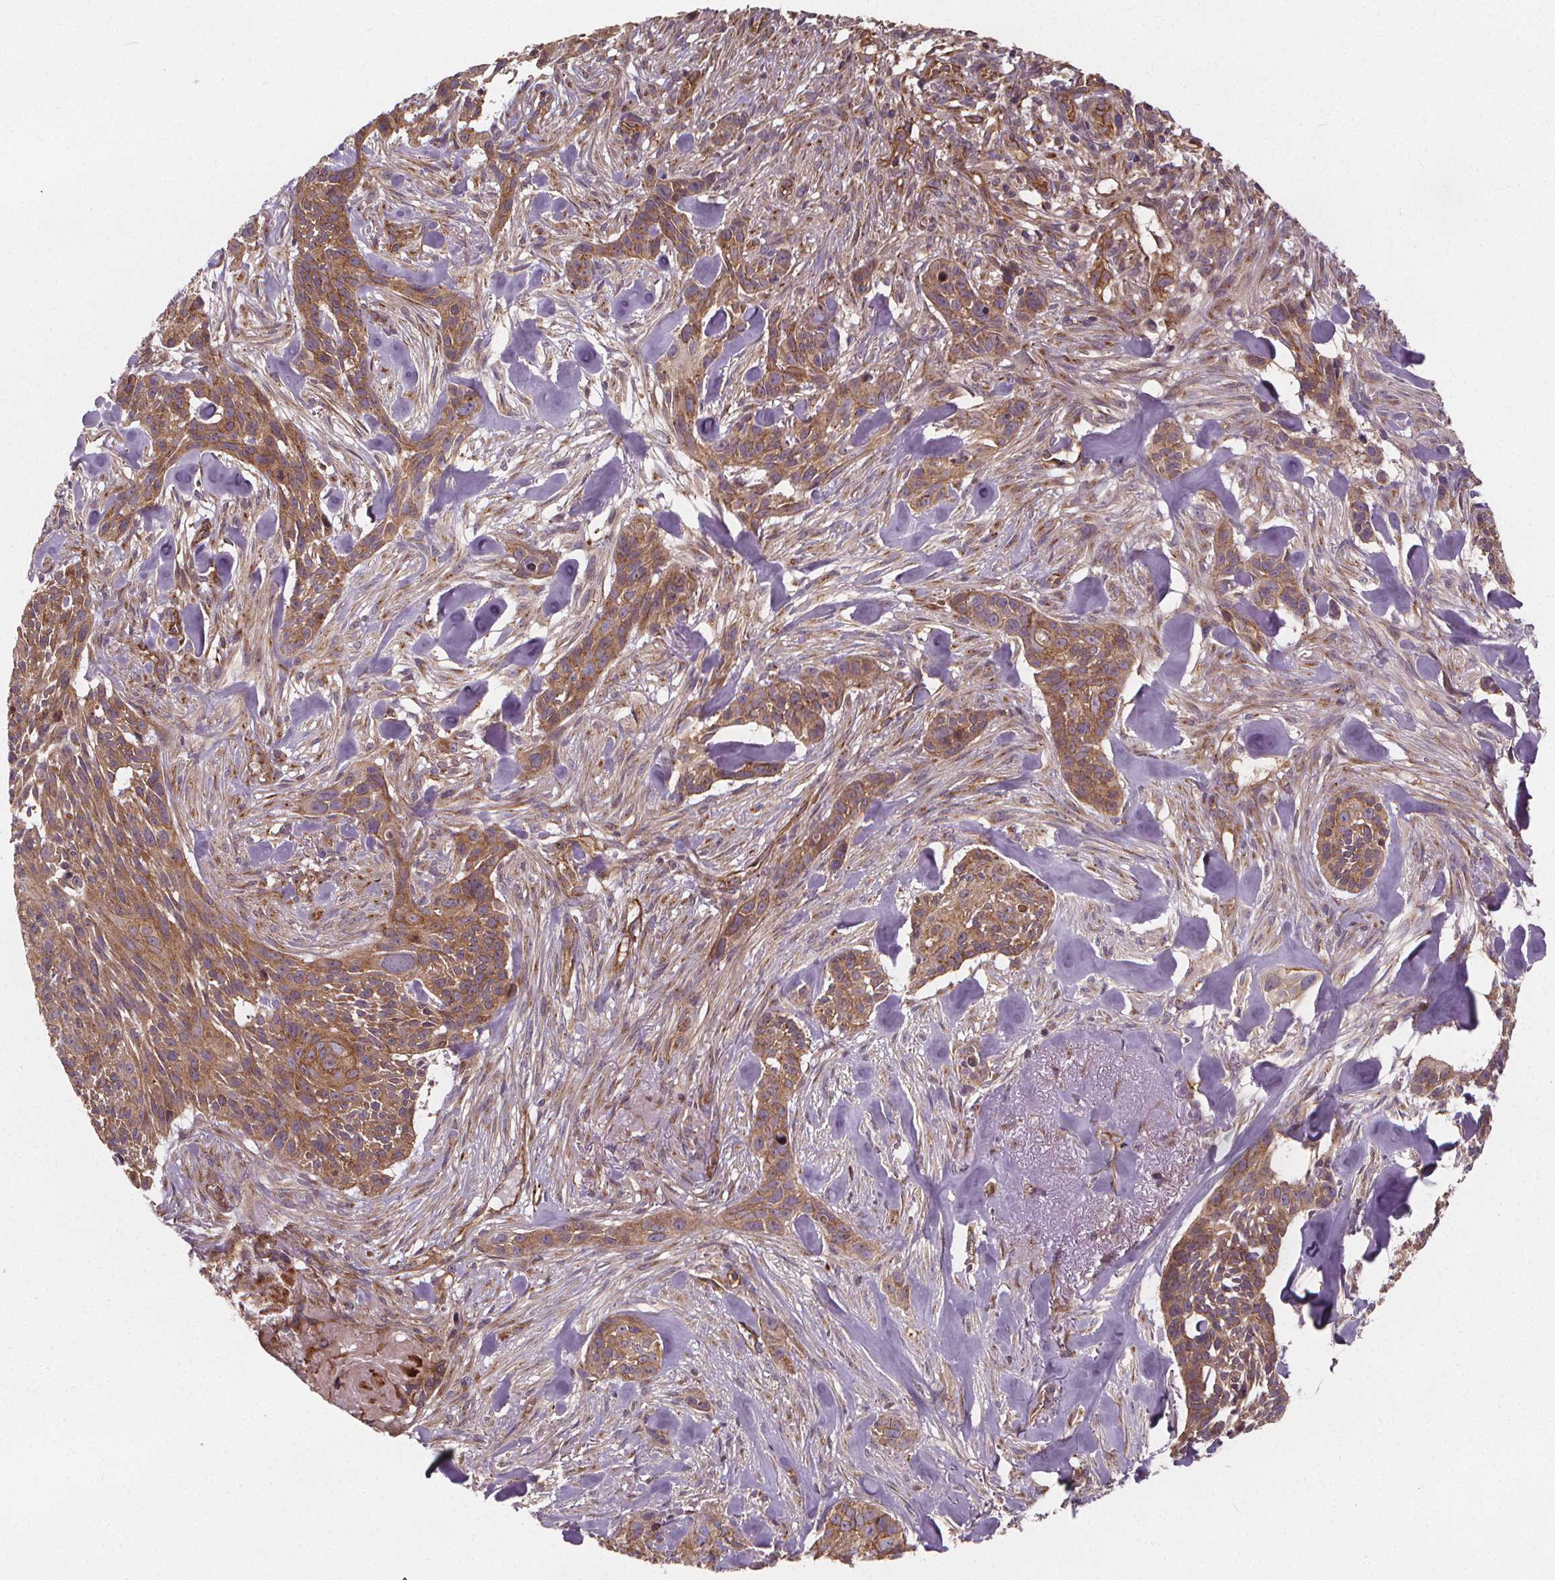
{"staining": {"intensity": "moderate", "quantity": ">75%", "location": "cytoplasmic/membranous"}, "tissue": "skin cancer", "cell_type": "Tumor cells", "image_type": "cancer", "snomed": [{"axis": "morphology", "description": "Basal cell carcinoma"}, {"axis": "topography", "description": "Skin"}], "caption": "Immunohistochemistry photomicrograph of neoplastic tissue: skin basal cell carcinoma stained using immunohistochemistry (IHC) reveals medium levels of moderate protein expression localized specifically in the cytoplasmic/membranous of tumor cells, appearing as a cytoplasmic/membranous brown color.", "gene": "CLINT1", "patient": {"sex": "male", "age": 87}}